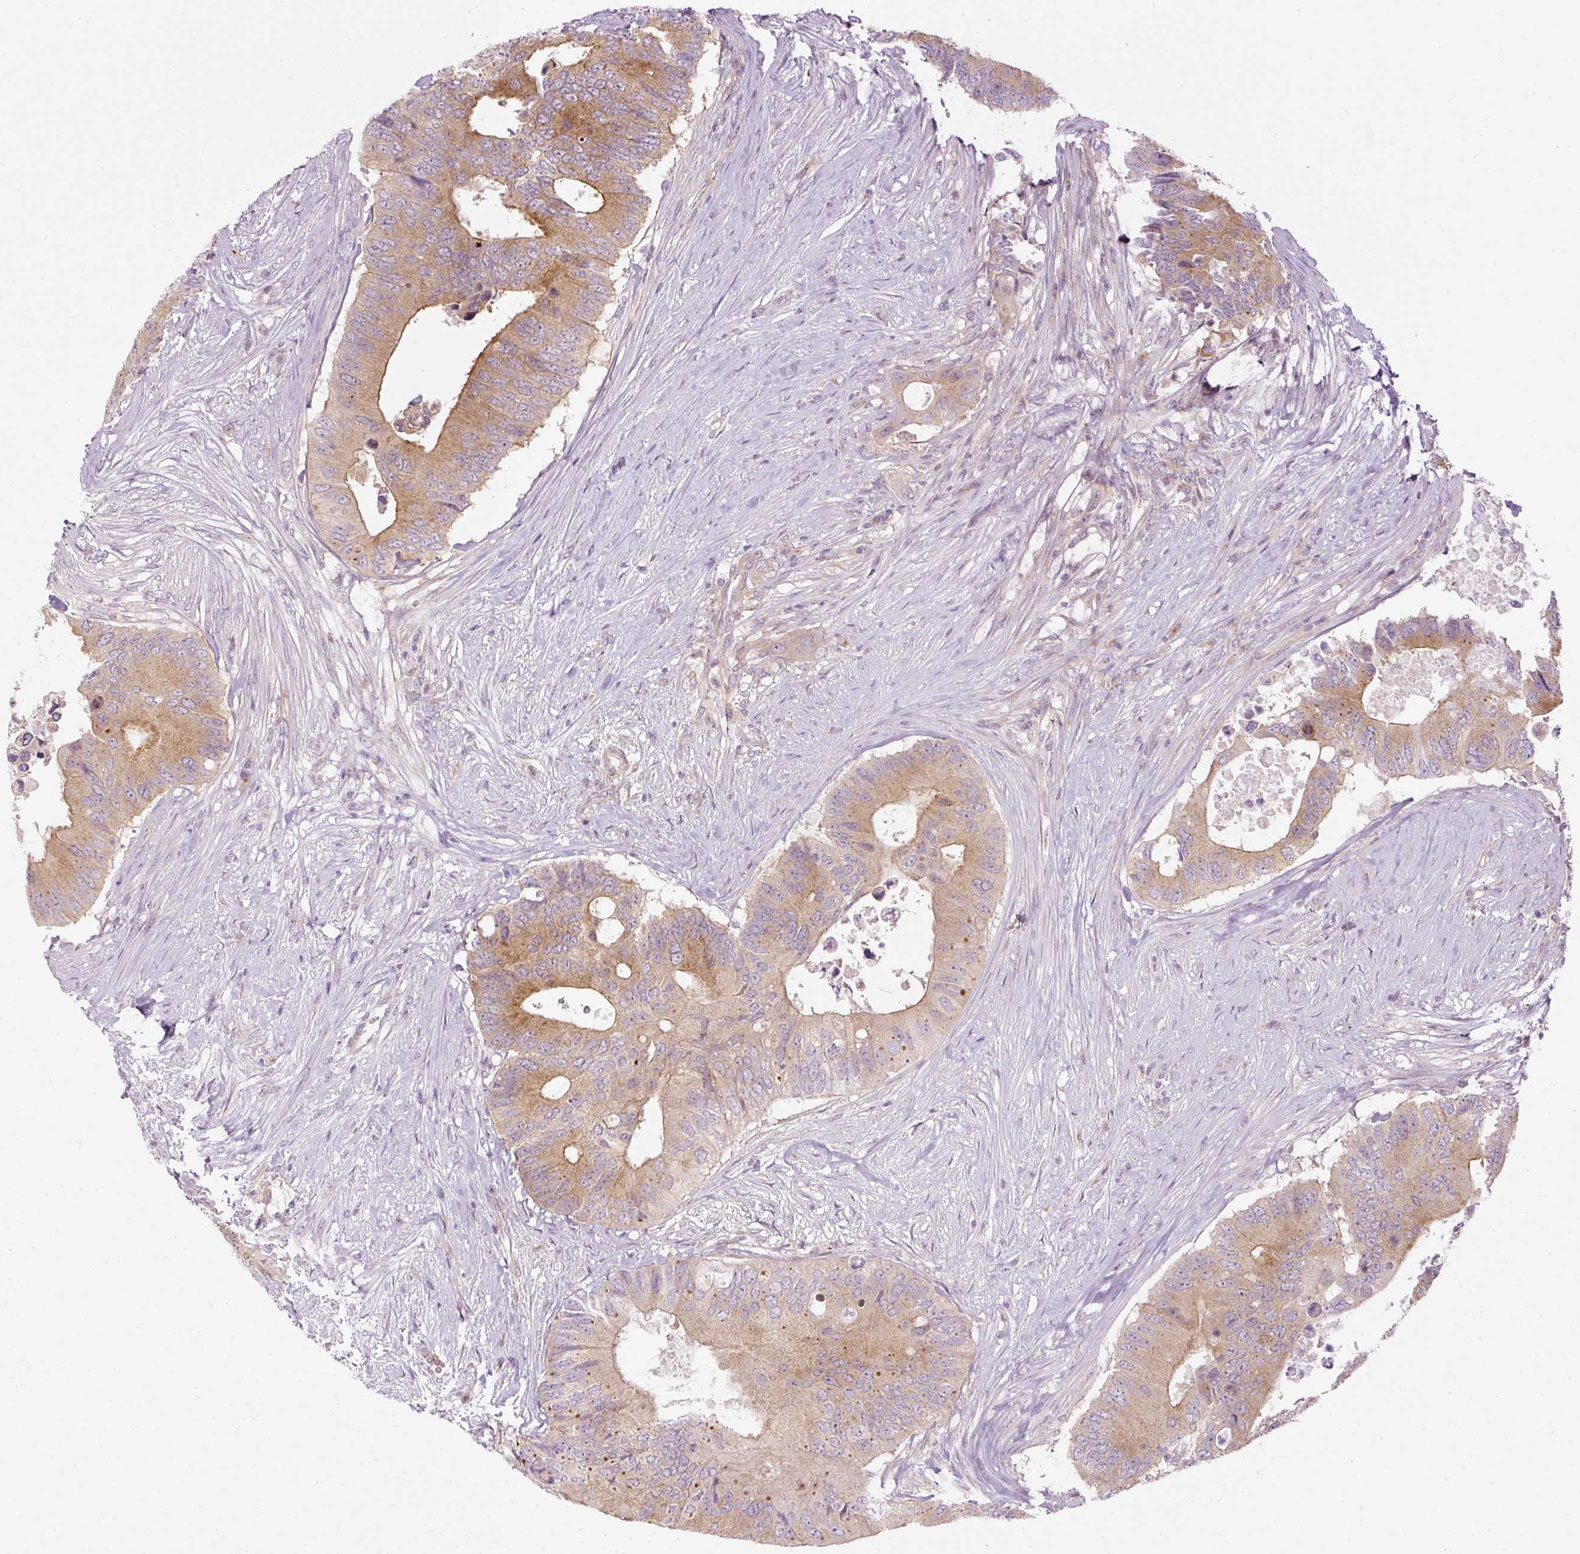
{"staining": {"intensity": "moderate", "quantity": ">75%", "location": "cytoplasmic/membranous"}, "tissue": "colorectal cancer", "cell_type": "Tumor cells", "image_type": "cancer", "snomed": [{"axis": "morphology", "description": "Adenocarcinoma, NOS"}, {"axis": "topography", "description": "Colon"}], "caption": "Moderate cytoplasmic/membranous expression is seen in about >75% of tumor cells in colorectal adenocarcinoma. (brown staining indicates protein expression, while blue staining denotes nuclei).", "gene": "MZT2B", "patient": {"sex": "male", "age": 71}}